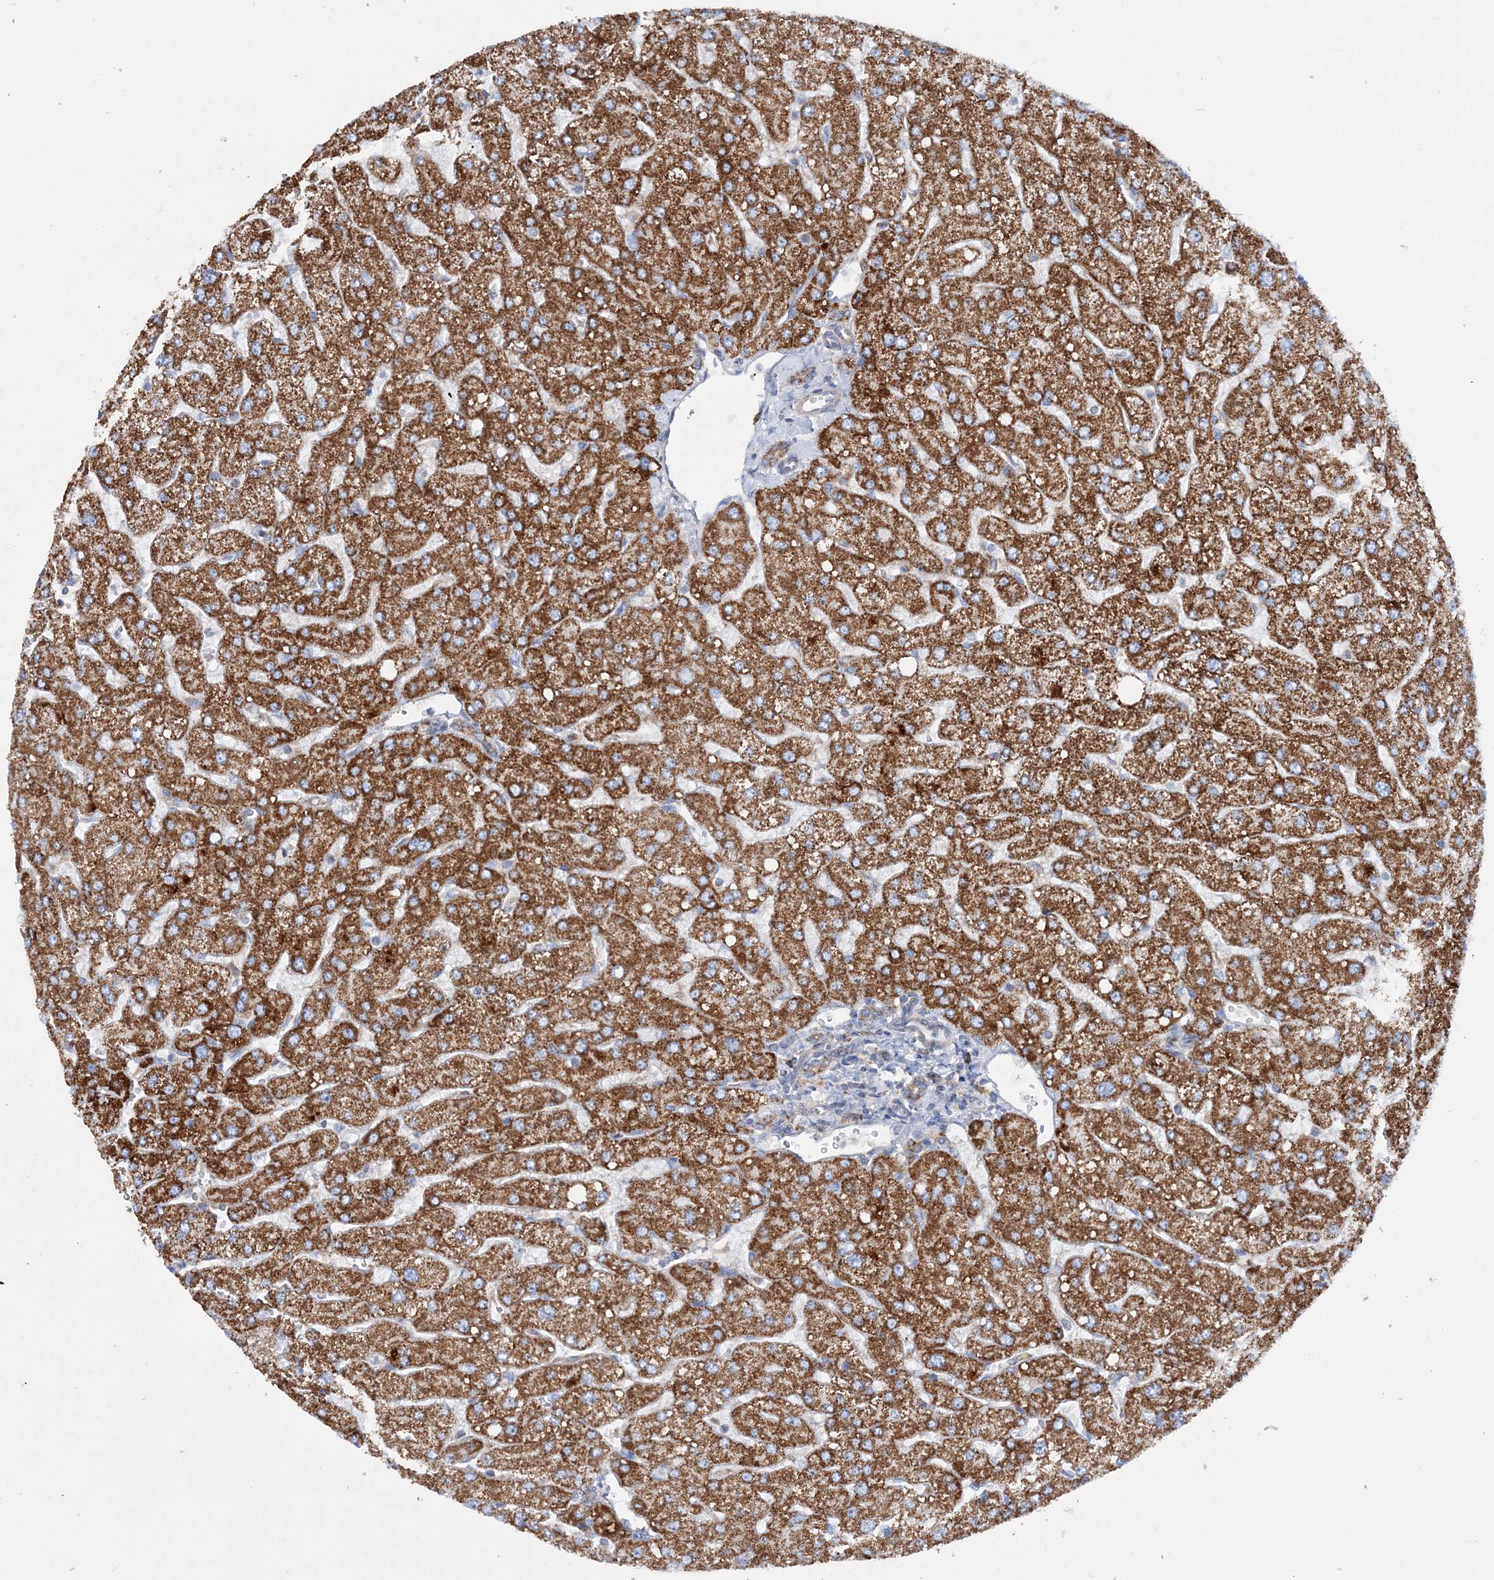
{"staining": {"intensity": "moderate", "quantity": ">75%", "location": "cytoplasmic/membranous"}, "tissue": "liver", "cell_type": "Cholangiocytes", "image_type": "normal", "snomed": [{"axis": "morphology", "description": "Normal tissue, NOS"}, {"axis": "topography", "description": "Liver"}], "caption": "A histopathology image of liver stained for a protein shows moderate cytoplasmic/membranous brown staining in cholangiocytes. Ihc stains the protein of interest in brown and the nuclei are stained blue.", "gene": "NGLY1", "patient": {"sex": "male", "age": 55}}